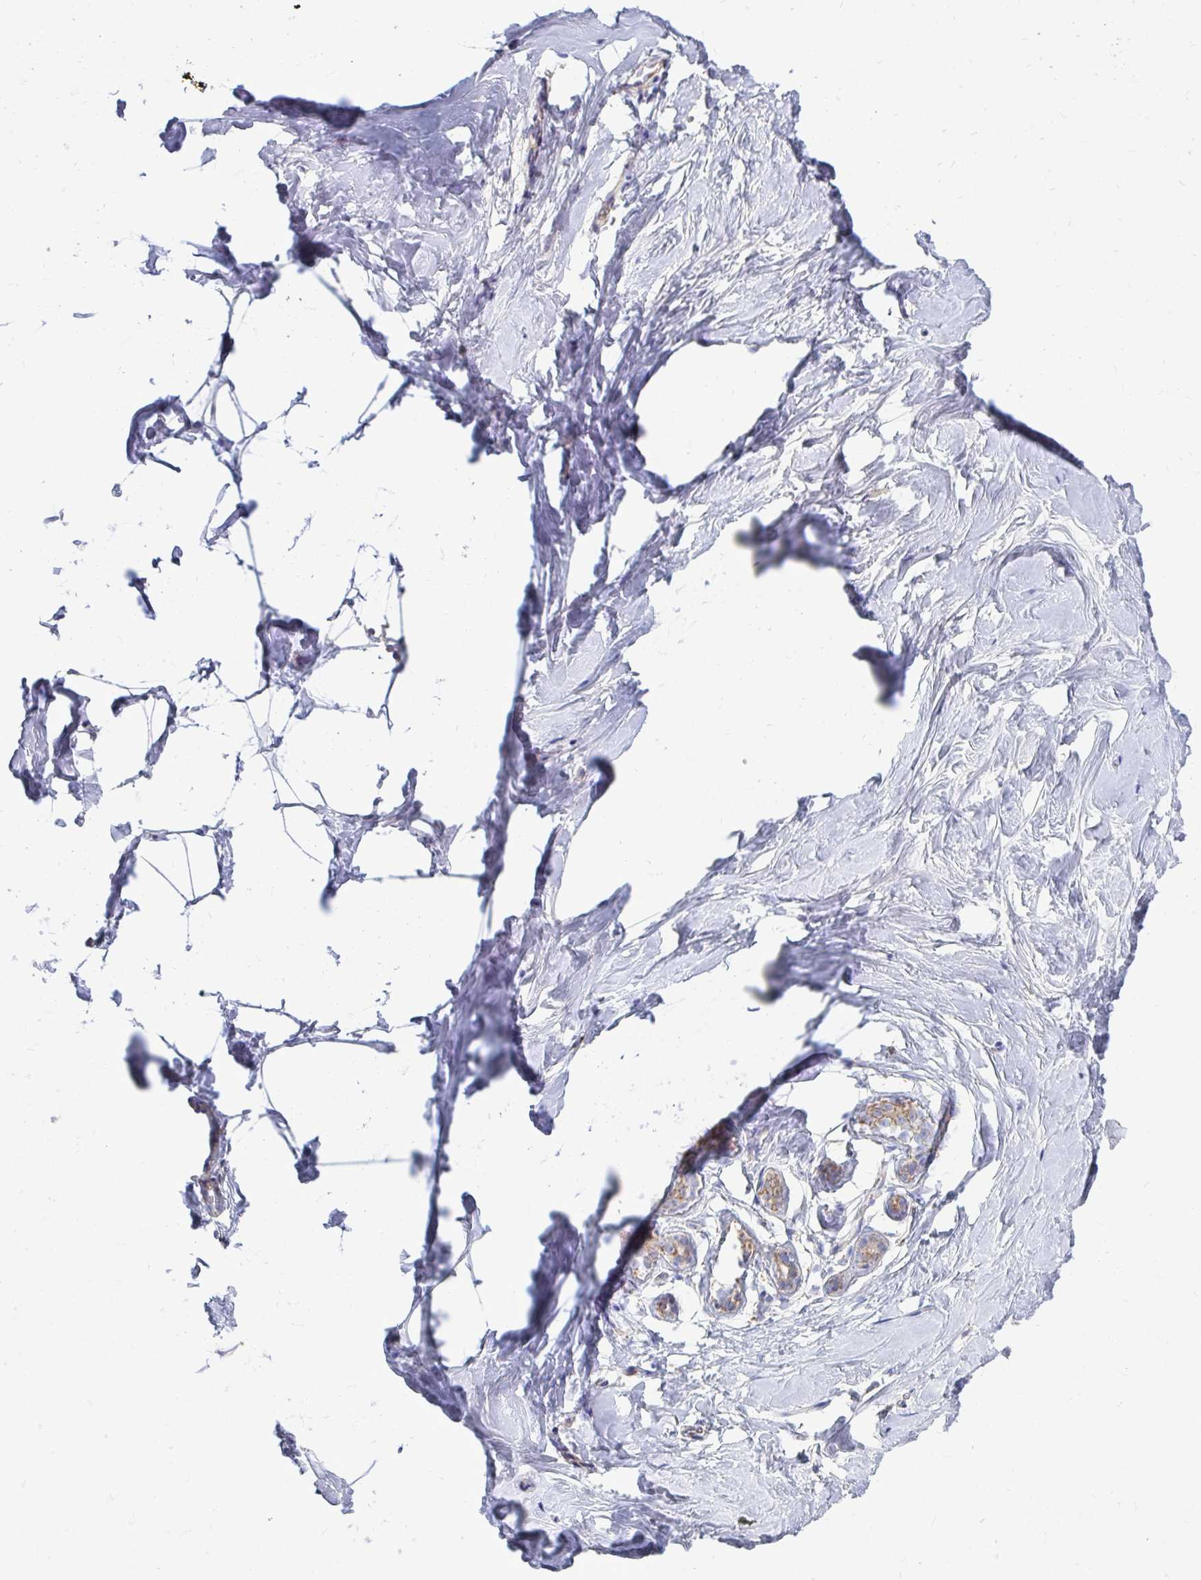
{"staining": {"intensity": "negative", "quantity": "none", "location": "none"}, "tissue": "breast", "cell_type": "Adipocytes", "image_type": "normal", "snomed": [{"axis": "morphology", "description": "Normal tissue, NOS"}, {"axis": "topography", "description": "Breast"}], "caption": "Immunohistochemistry (IHC) histopathology image of normal breast: human breast stained with DAB (3,3'-diaminobenzidine) exhibits no significant protein staining in adipocytes.", "gene": "OR10R2", "patient": {"sex": "female", "age": 32}}